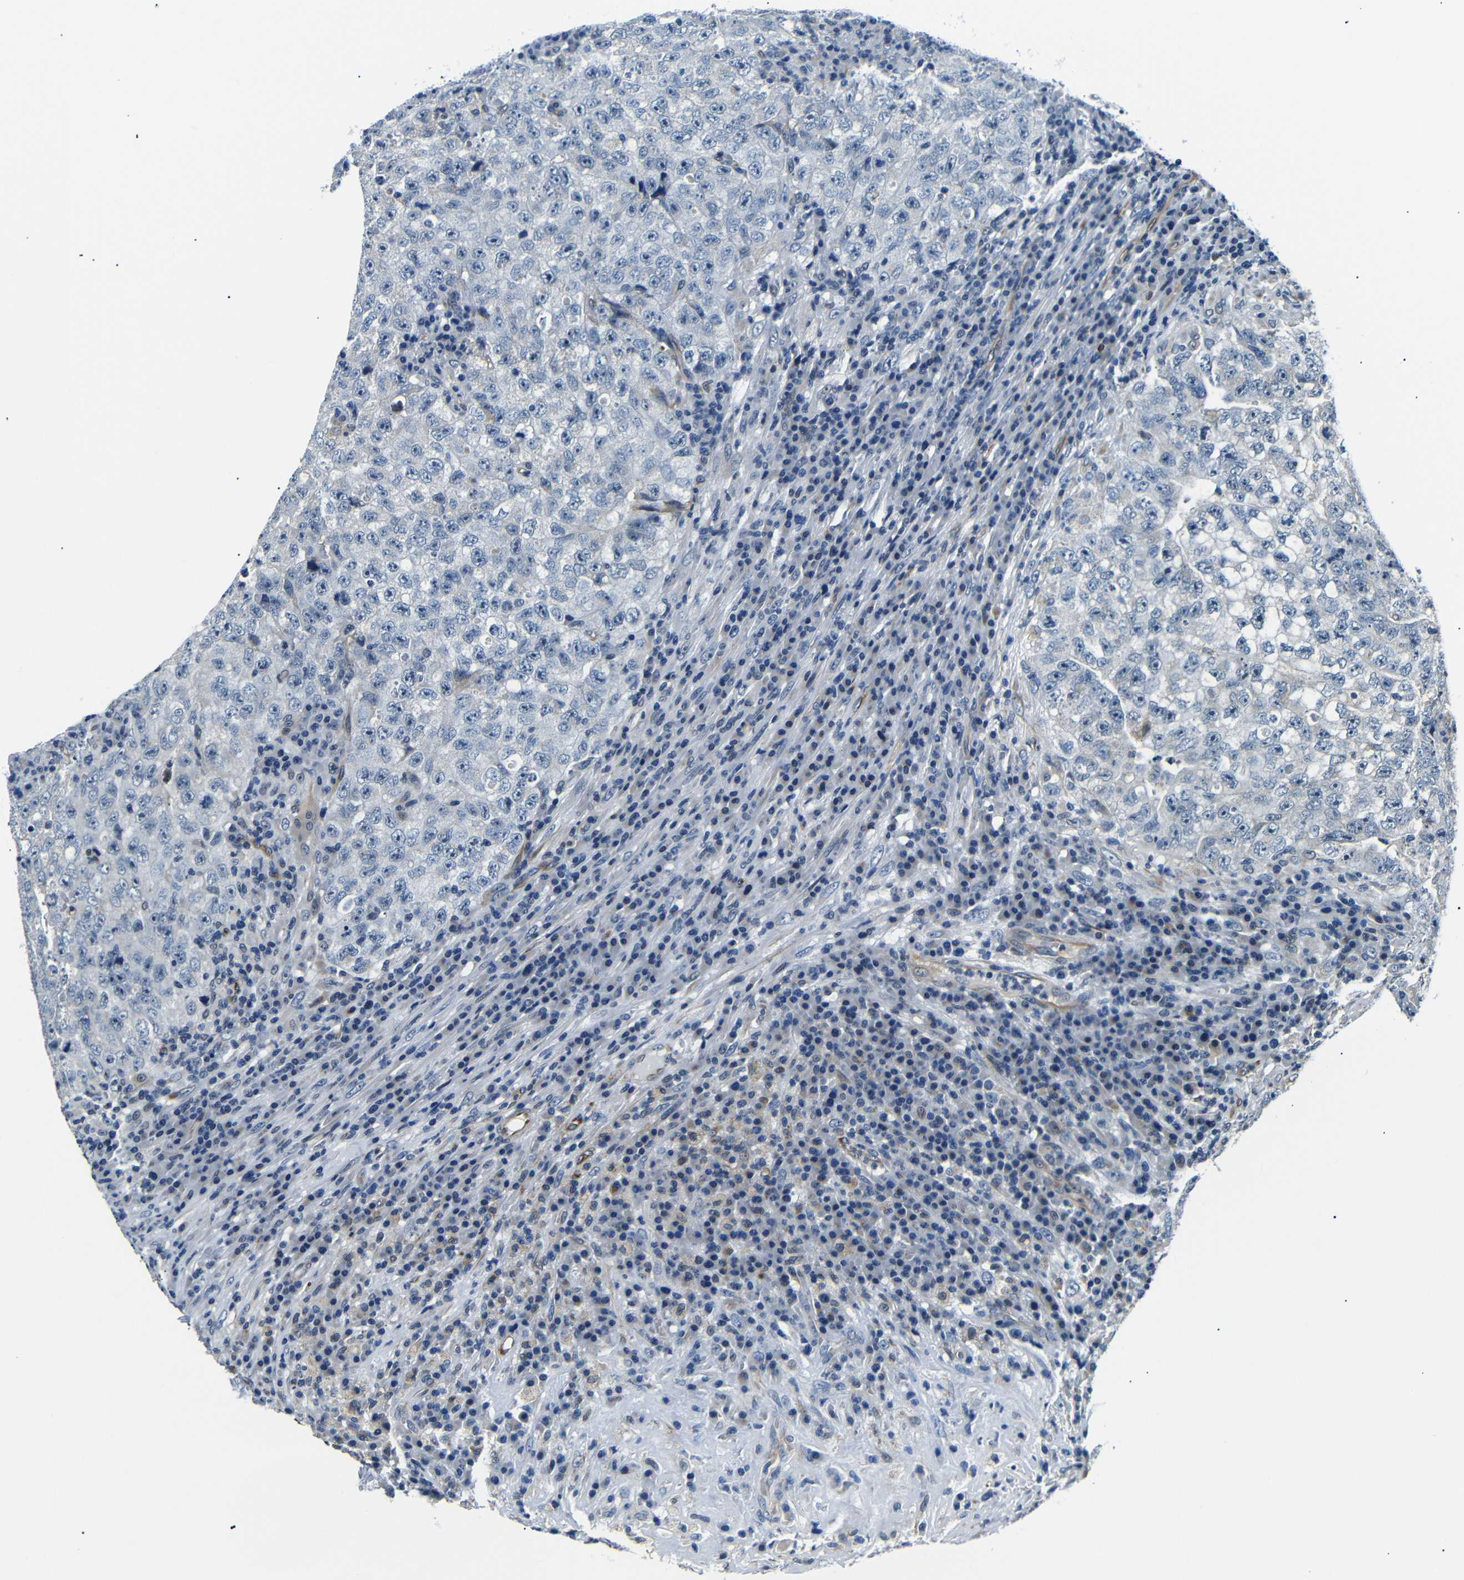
{"staining": {"intensity": "negative", "quantity": "none", "location": "none"}, "tissue": "testis cancer", "cell_type": "Tumor cells", "image_type": "cancer", "snomed": [{"axis": "morphology", "description": "Necrosis, NOS"}, {"axis": "morphology", "description": "Carcinoma, Embryonal, NOS"}, {"axis": "topography", "description": "Testis"}], "caption": "Immunohistochemical staining of testis embryonal carcinoma reveals no significant positivity in tumor cells. (DAB (3,3'-diaminobenzidine) immunohistochemistry visualized using brightfield microscopy, high magnification).", "gene": "TAFA1", "patient": {"sex": "male", "age": 19}}